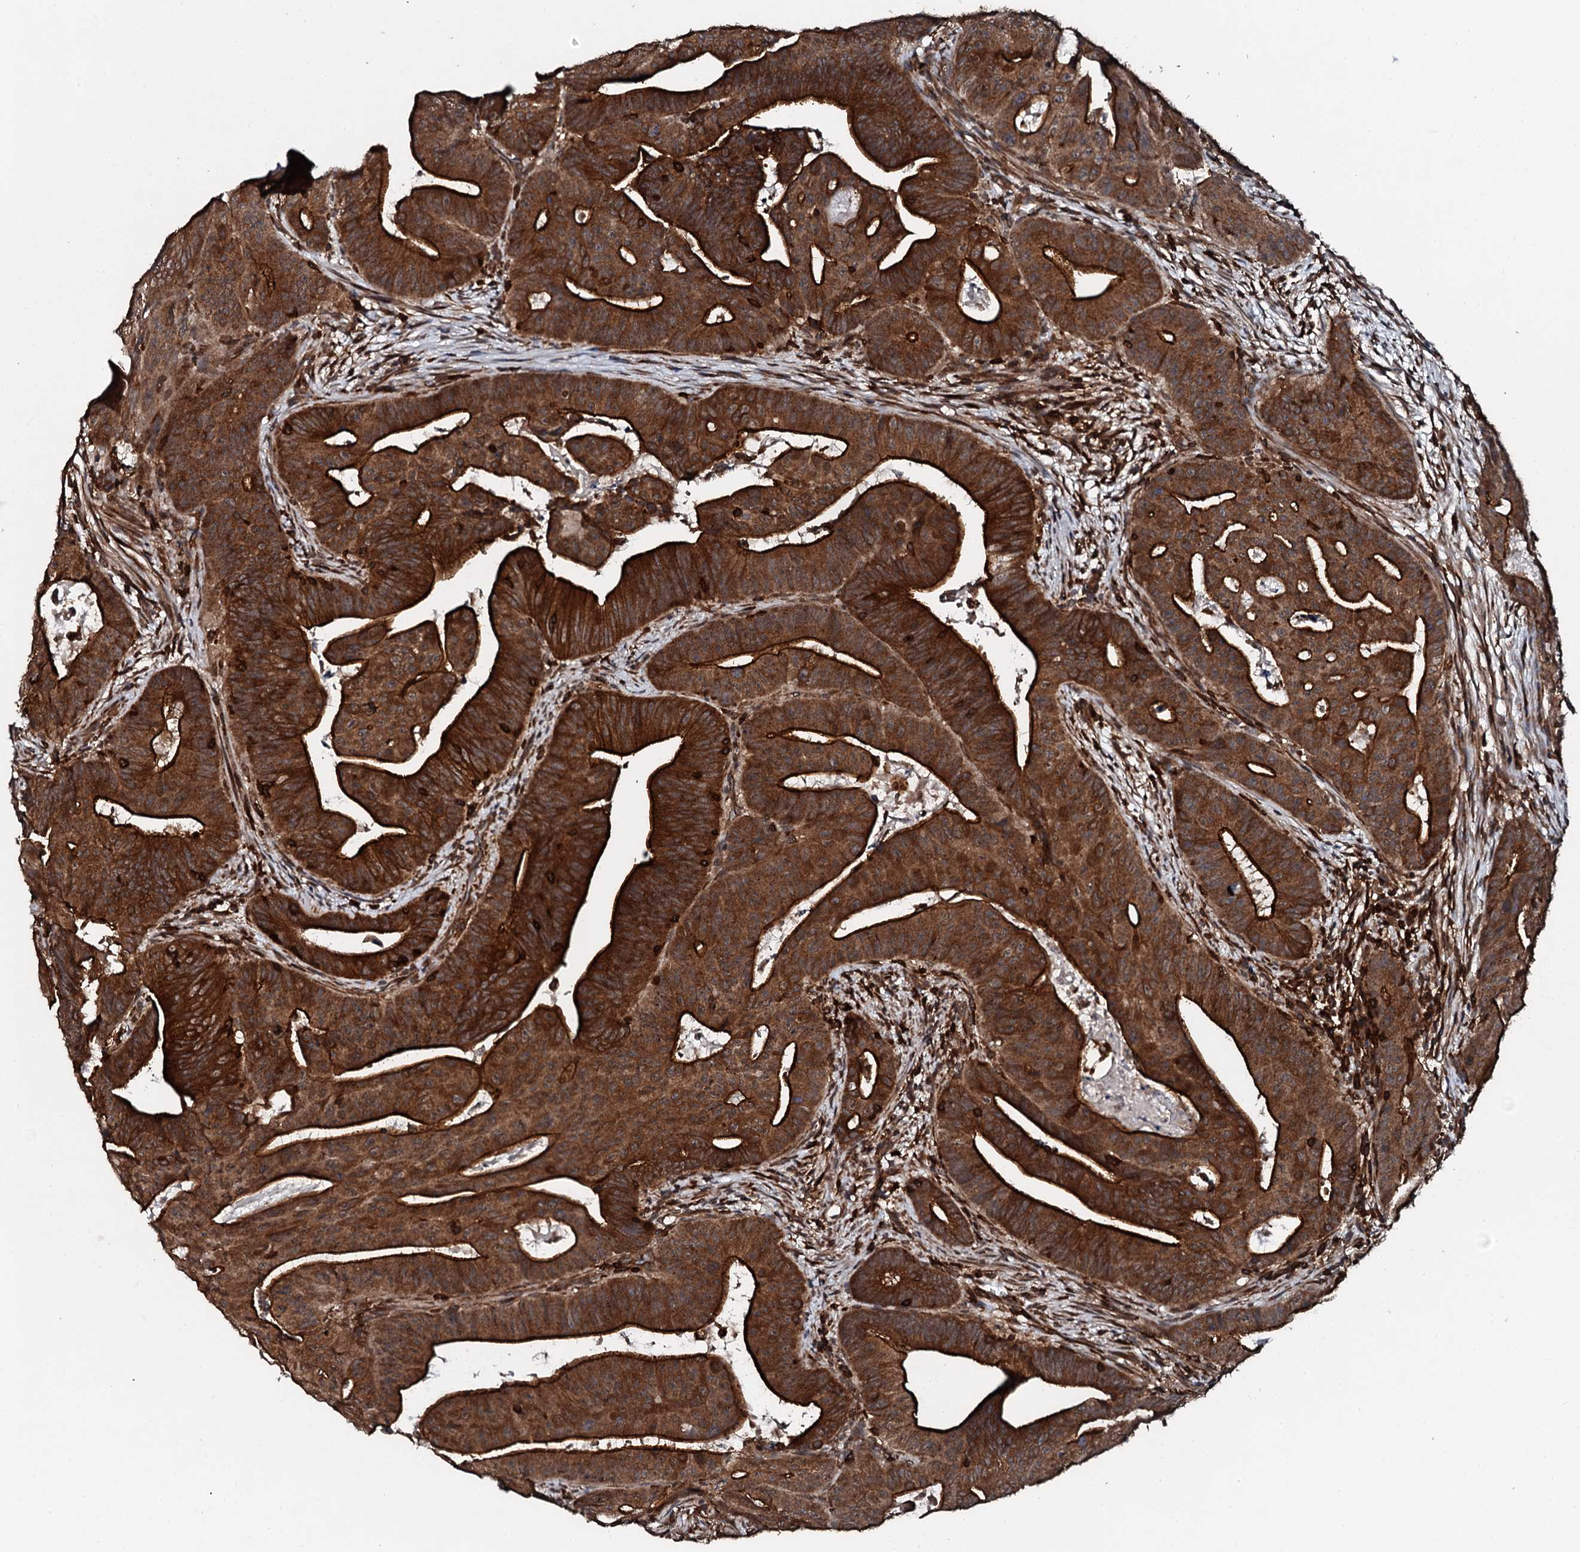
{"staining": {"intensity": "strong", "quantity": ">75%", "location": "cytoplasmic/membranous"}, "tissue": "colorectal cancer", "cell_type": "Tumor cells", "image_type": "cancer", "snomed": [{"axis": "morphology", "description": "Adenocarcinoma, NOS"}, {"axis": "topography", "description": "Rectum"}], "caption": "Colorectal adenocarcinoma tissue displays strong cytoplasmic/membranous staining in approximately >75% of tumor cells, visualized by immunohistochemistry. Nuclei are stained in blue.", "gene": "EDC4", "patient": {"sex": "female", "age": 75}}